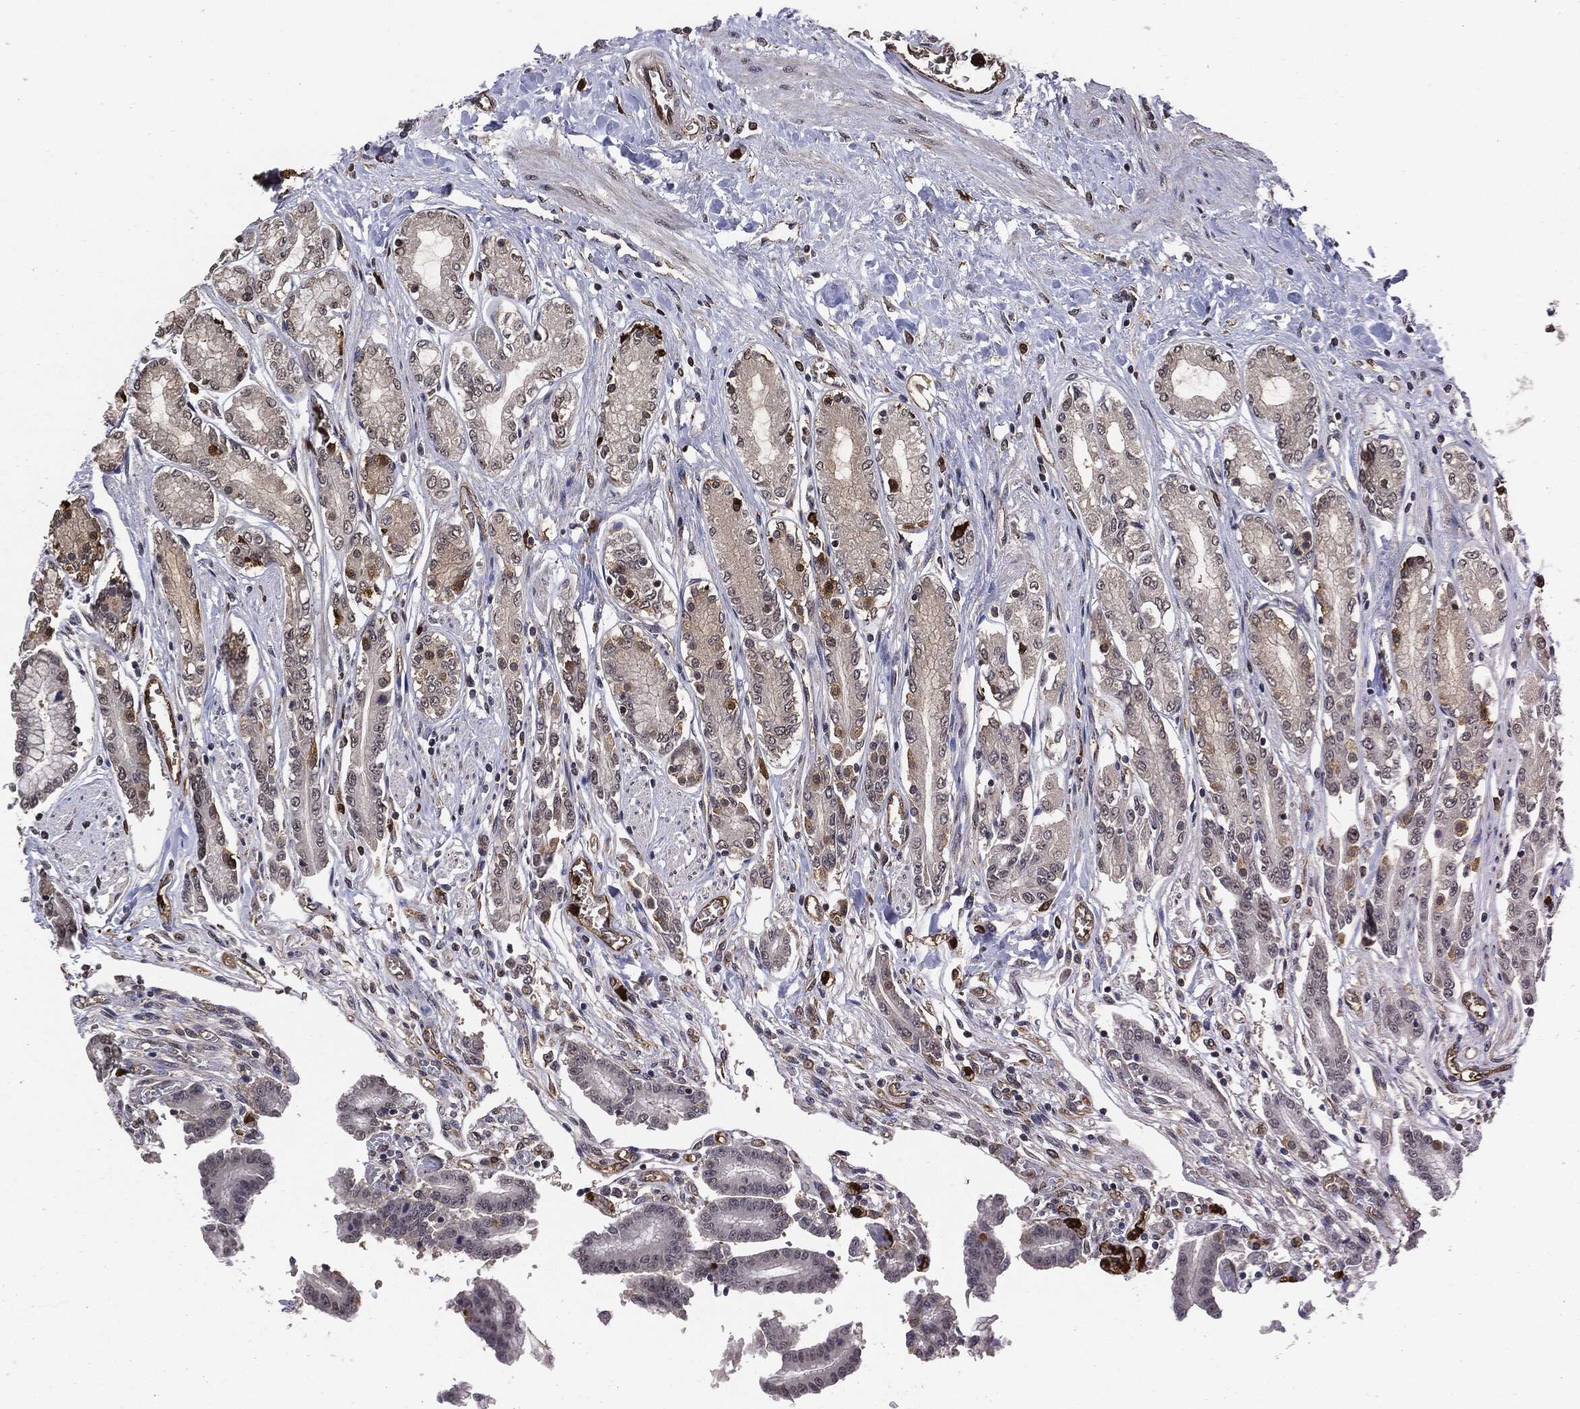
{"staining": {"intensity": "negative", "quantity": "none", "location": "none"}, "tissue": "stomach", "cell_type": "Glandular cells", "image_type": "normal", "snomed": [{"axis": "morphology", "description": "Normal tissue, NOS"}, {"axis": "morphology", "description": "Adenocarcinoma, NOS"}, {"axis": "morphology", "description": "Adenocarcinoma, High grade"}, {"axis": "topography", "description": "Stomach, upper"}, {"axis": "topography", "description": "Stomach"}], "caption": "A high-resolution photomicrograph shows IHC staining of normal stomach, which displays no significant staining in glandular cells.", "gene": "S100A9", "patient": {"sex": "female", "age": 65}}